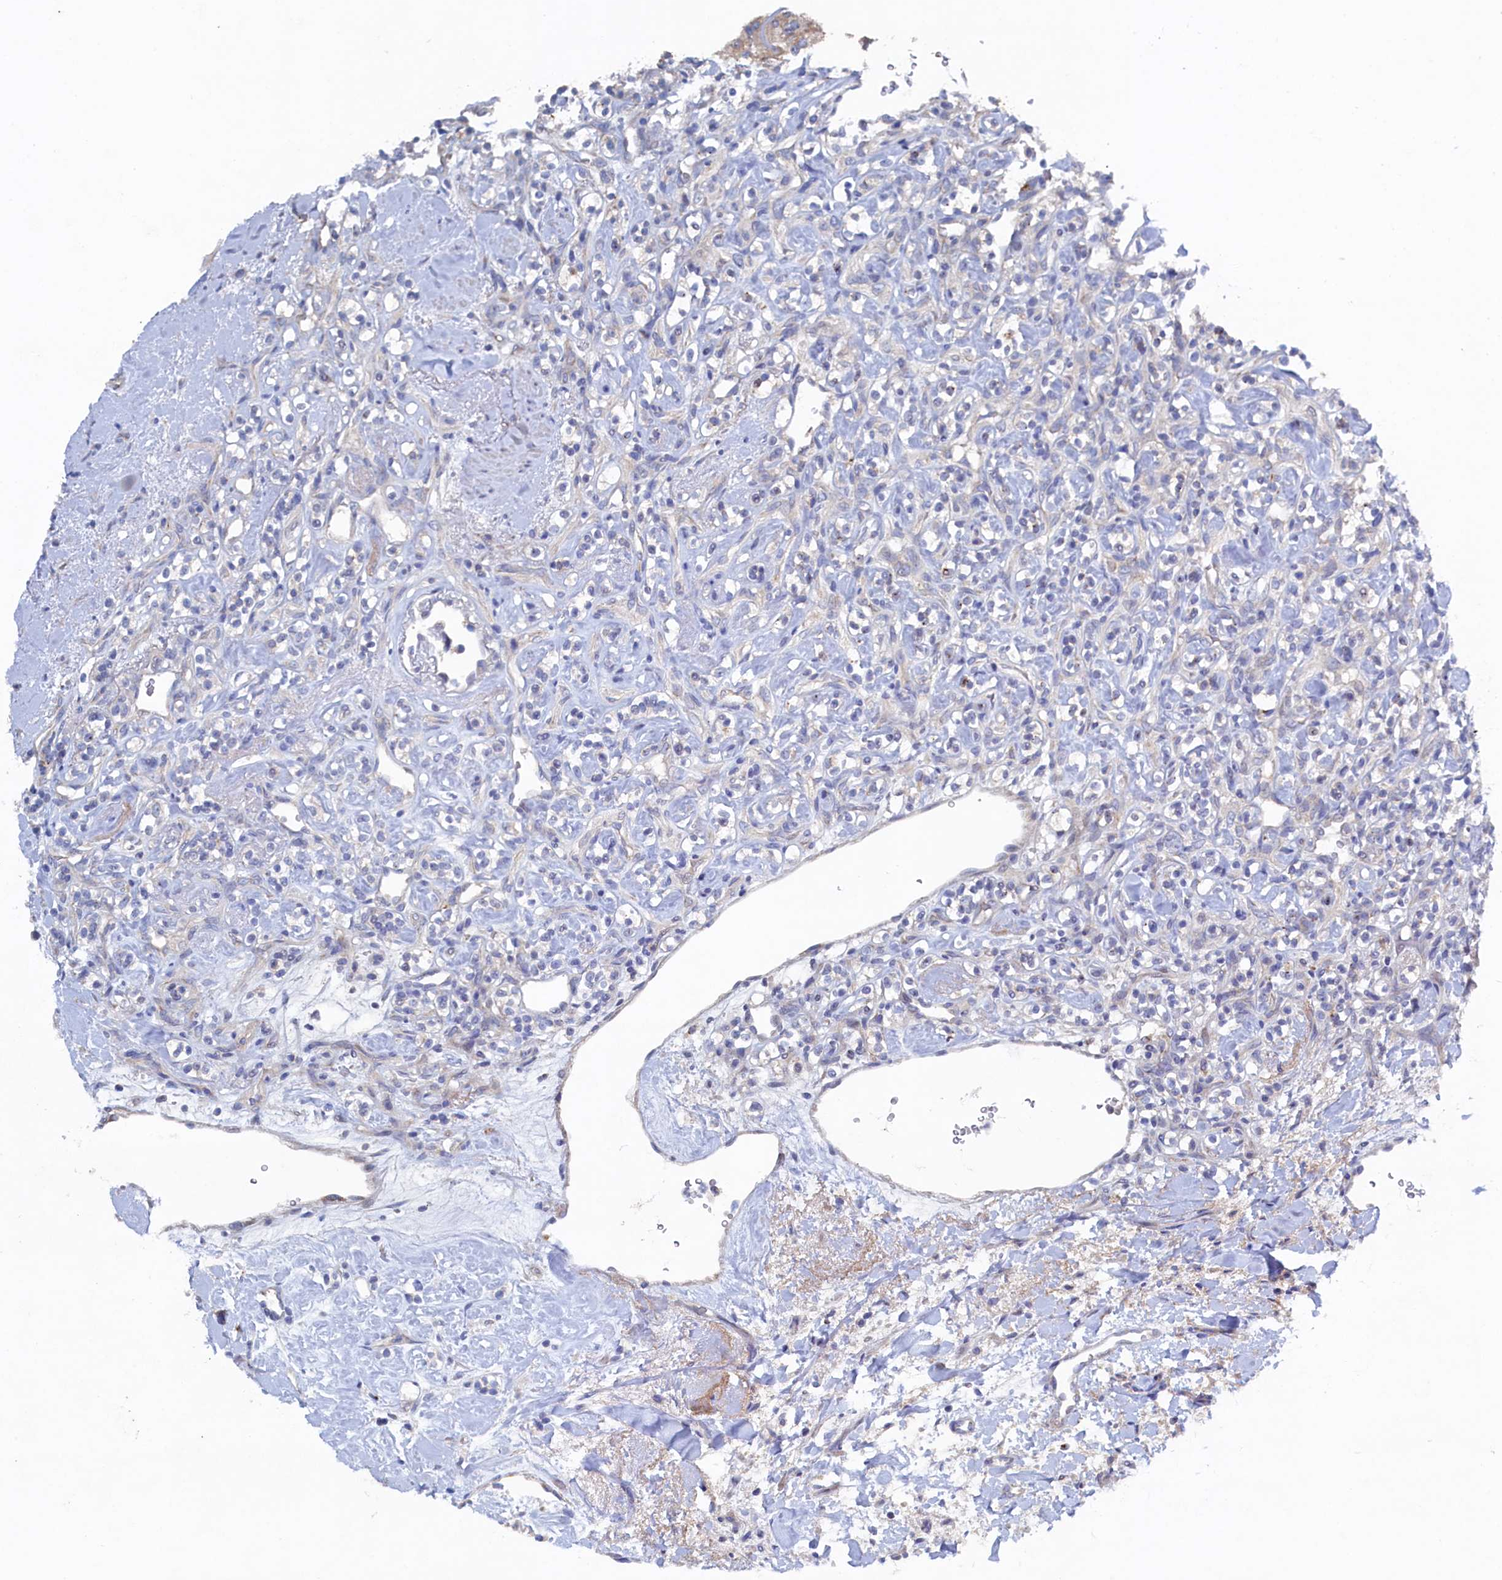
{"staining": {"intensity": "negative", "quantity": "none", "location": "none"}, "tissue": "renal cancer", "cell_type": "Tumor cells", "image_type": "cancer", "snomed": [{"axis": "morphology", "description": "Adenocarcinoma, NOS"}, {"axis": "topography", "description": "Kidney"}], "caption": "This image is of renal adenocarcinoma stained with immunohistochemistry (IHC) to label a protein in brown with the nuclei are counter-stained blue. There is no staining in tumor cells. (DAB immunohistochemistry (IHC), high magnification).", "gene": "CBLIF", "patient": {"sex": "male", "age": 77}}